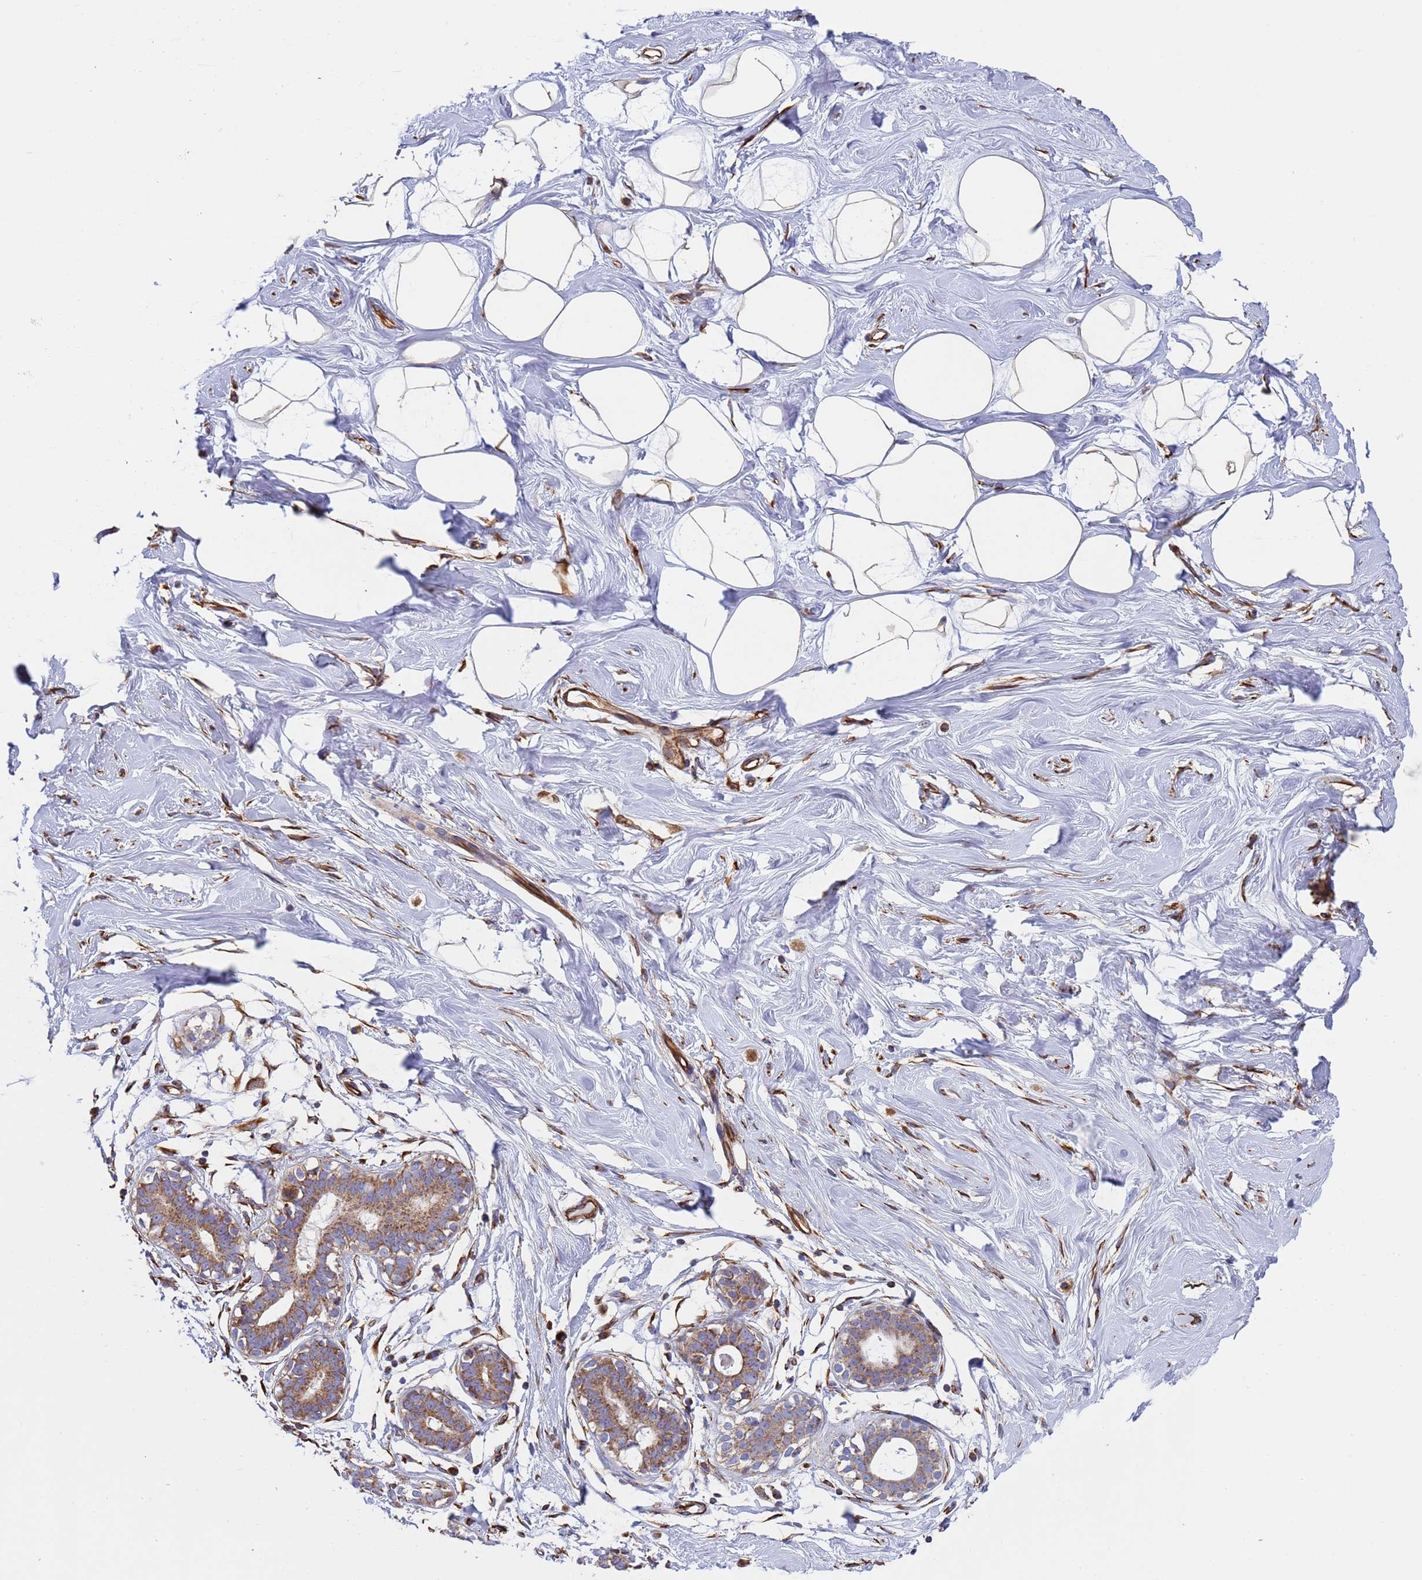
{"staining": {"intensity": "weak", "quantity": "25%-75%", "location": "cytoplasmic/membranous"}, "tissue": "breast", "cell_type": "Adipocytes", "image_type": "normal", "snomed": [{"axis": "morphology", "description": "Normal tissue, NOS"}, {"axis": "morphology", "description": "Adenoma, NOS"}, {"axis": "topography", "description": "Breast"}], "caption": "The micrograph demonstrates a brown stain indicating the presence of a protein in the cytoplasmic/membranous of adipocytes in breast.", "gene": "NUDT12", "patient": {"sex": "female", "age": 23}}